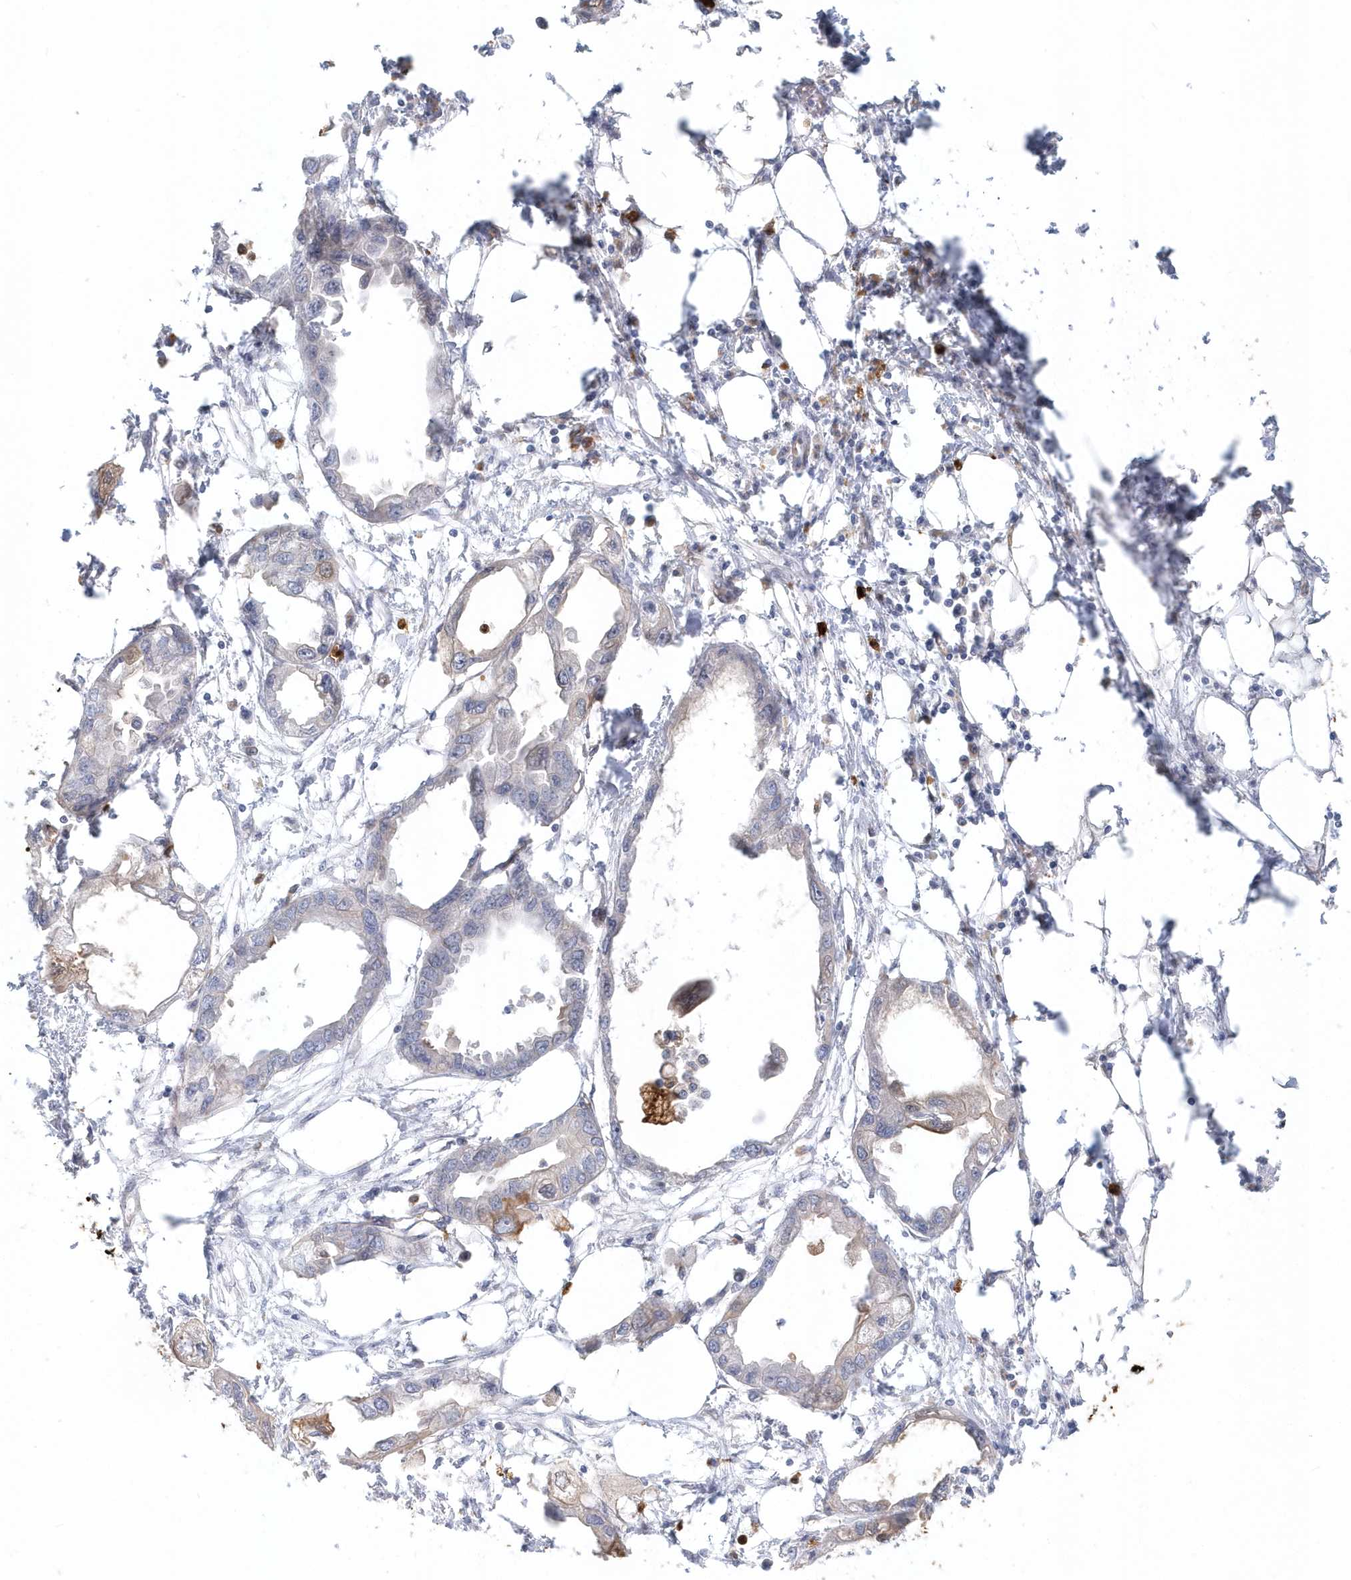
{"staining": {"intensity": "weak", "quantity": "<25%", "location": "cytoplasmic/membranous"}, "tissue": "endometrial cancer", "cell_type": "Tumor cells", "image_type": "cancer", "snomed": [{"axis": "morphology", "description": "Adenocarcinoma, NOS"}, {"axis": "morphology", "description": "Adenocarcinoma, metastatic, NOS"}, {"axis": "topography", "description": "Adipose tissue"}, {"axis": "topography", "description": "Endometrium"}], "caption": "The image reveals no staining of tumor cells in endometrial adenocarcinoma. The staining was performed using DAB (3,3'-diaminobenzidine) to visualize the protein expression in brown, while the nuclei were stained in blue with hematoxylin (Magnification: 20x).", "gene": "DNAH1", "patient": {"sex": "female", "age": 67}}